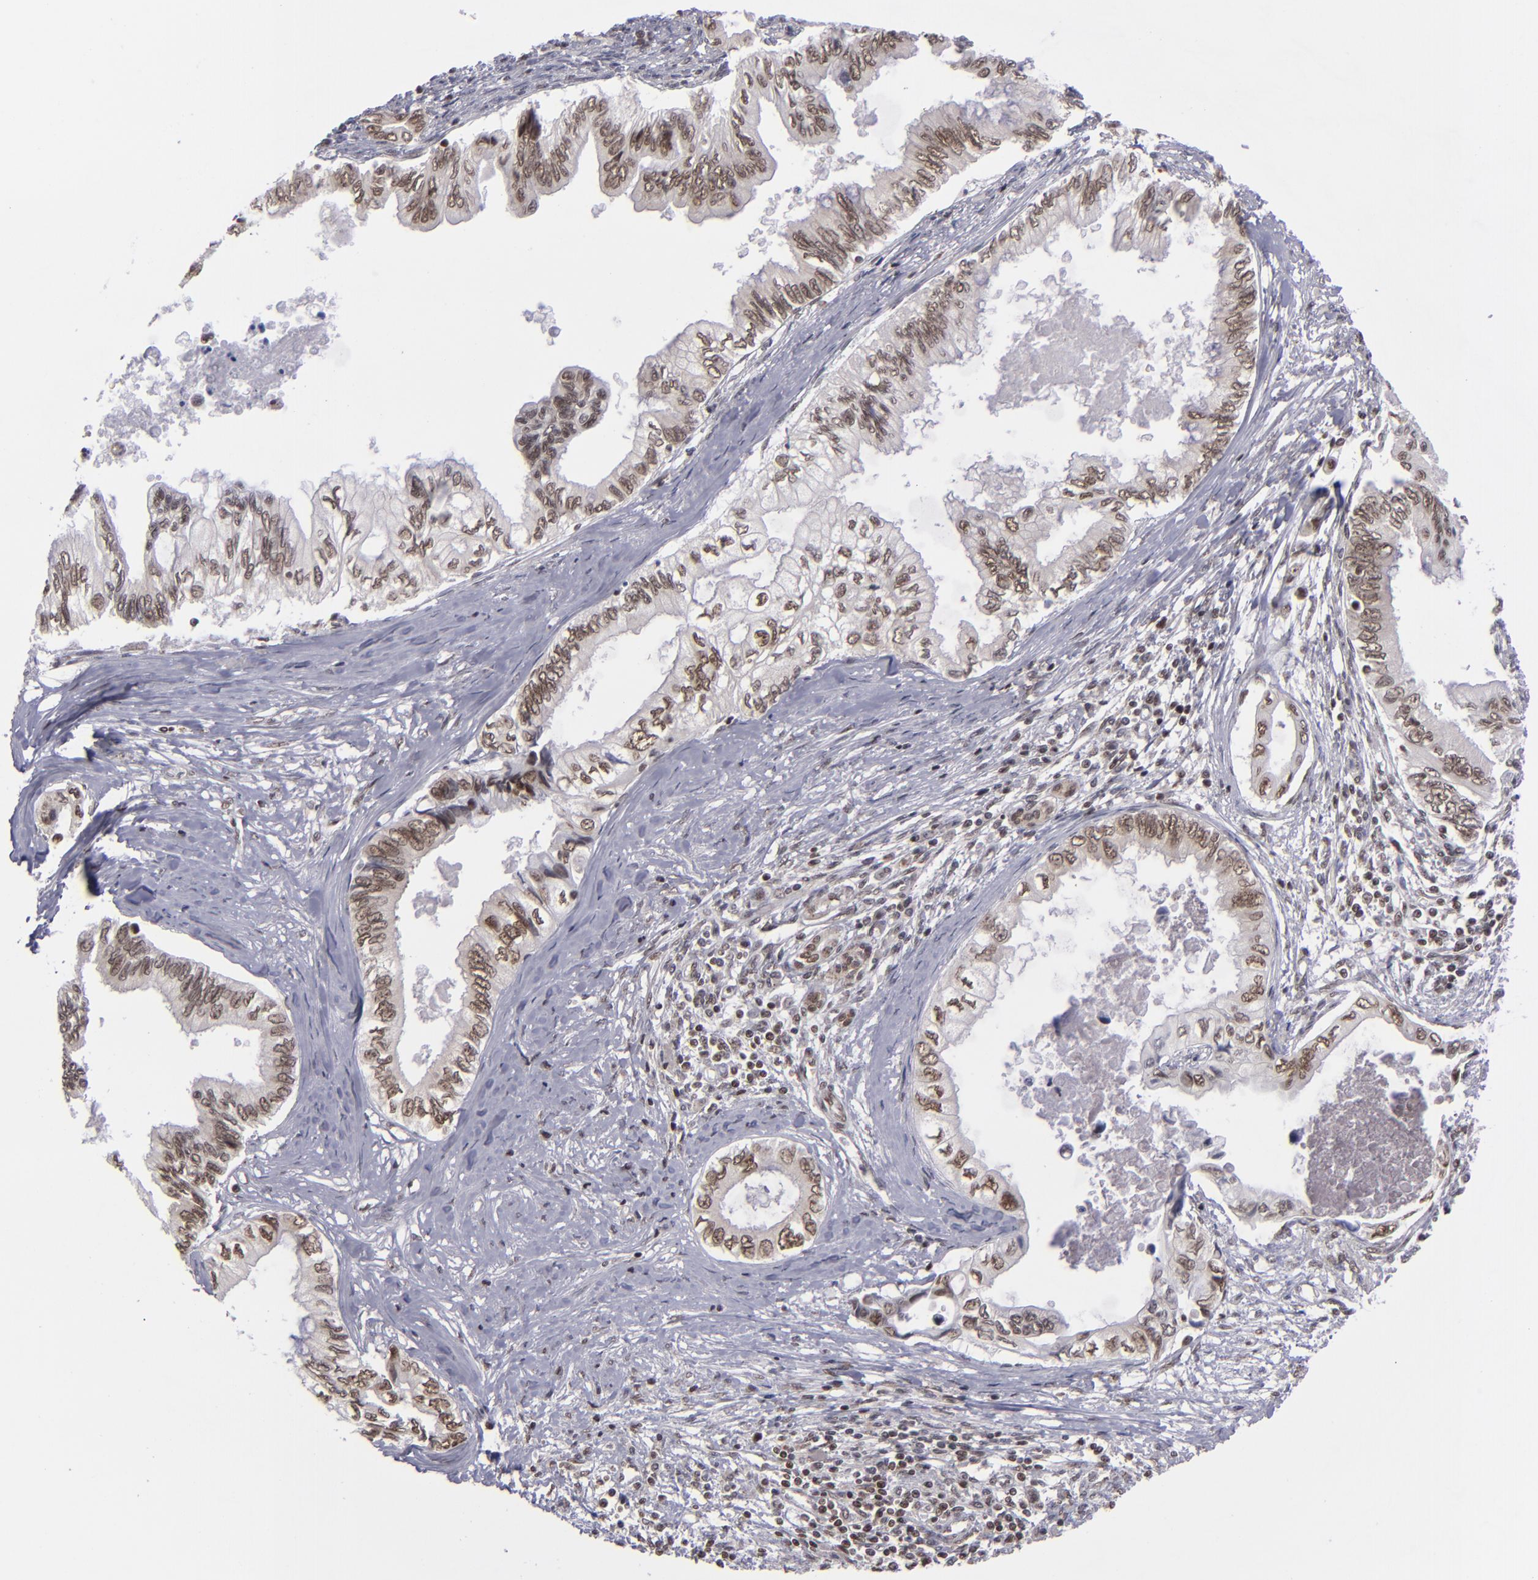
{"staining": {"intensity": "moderate", "quantity": ">75%", "location": "nuclear"}, "tissue": "pancreatic cancer", "cell_type": "Tumor cells", "image_type": "cancer", "snomed": [{"axis": "morphology", "description": "Adenocarcinoma, NOS"}, {"axis": "topography", "description": "Pancreas"}], "caption": "Immunohistochemical staining of human pancreatic adenocarcinoma exhibits moderate nuclear protein expression in approximately >75% of tumor cells.", "gene": "MLLT3", "patient": {"sex": "female", "age": 66}}